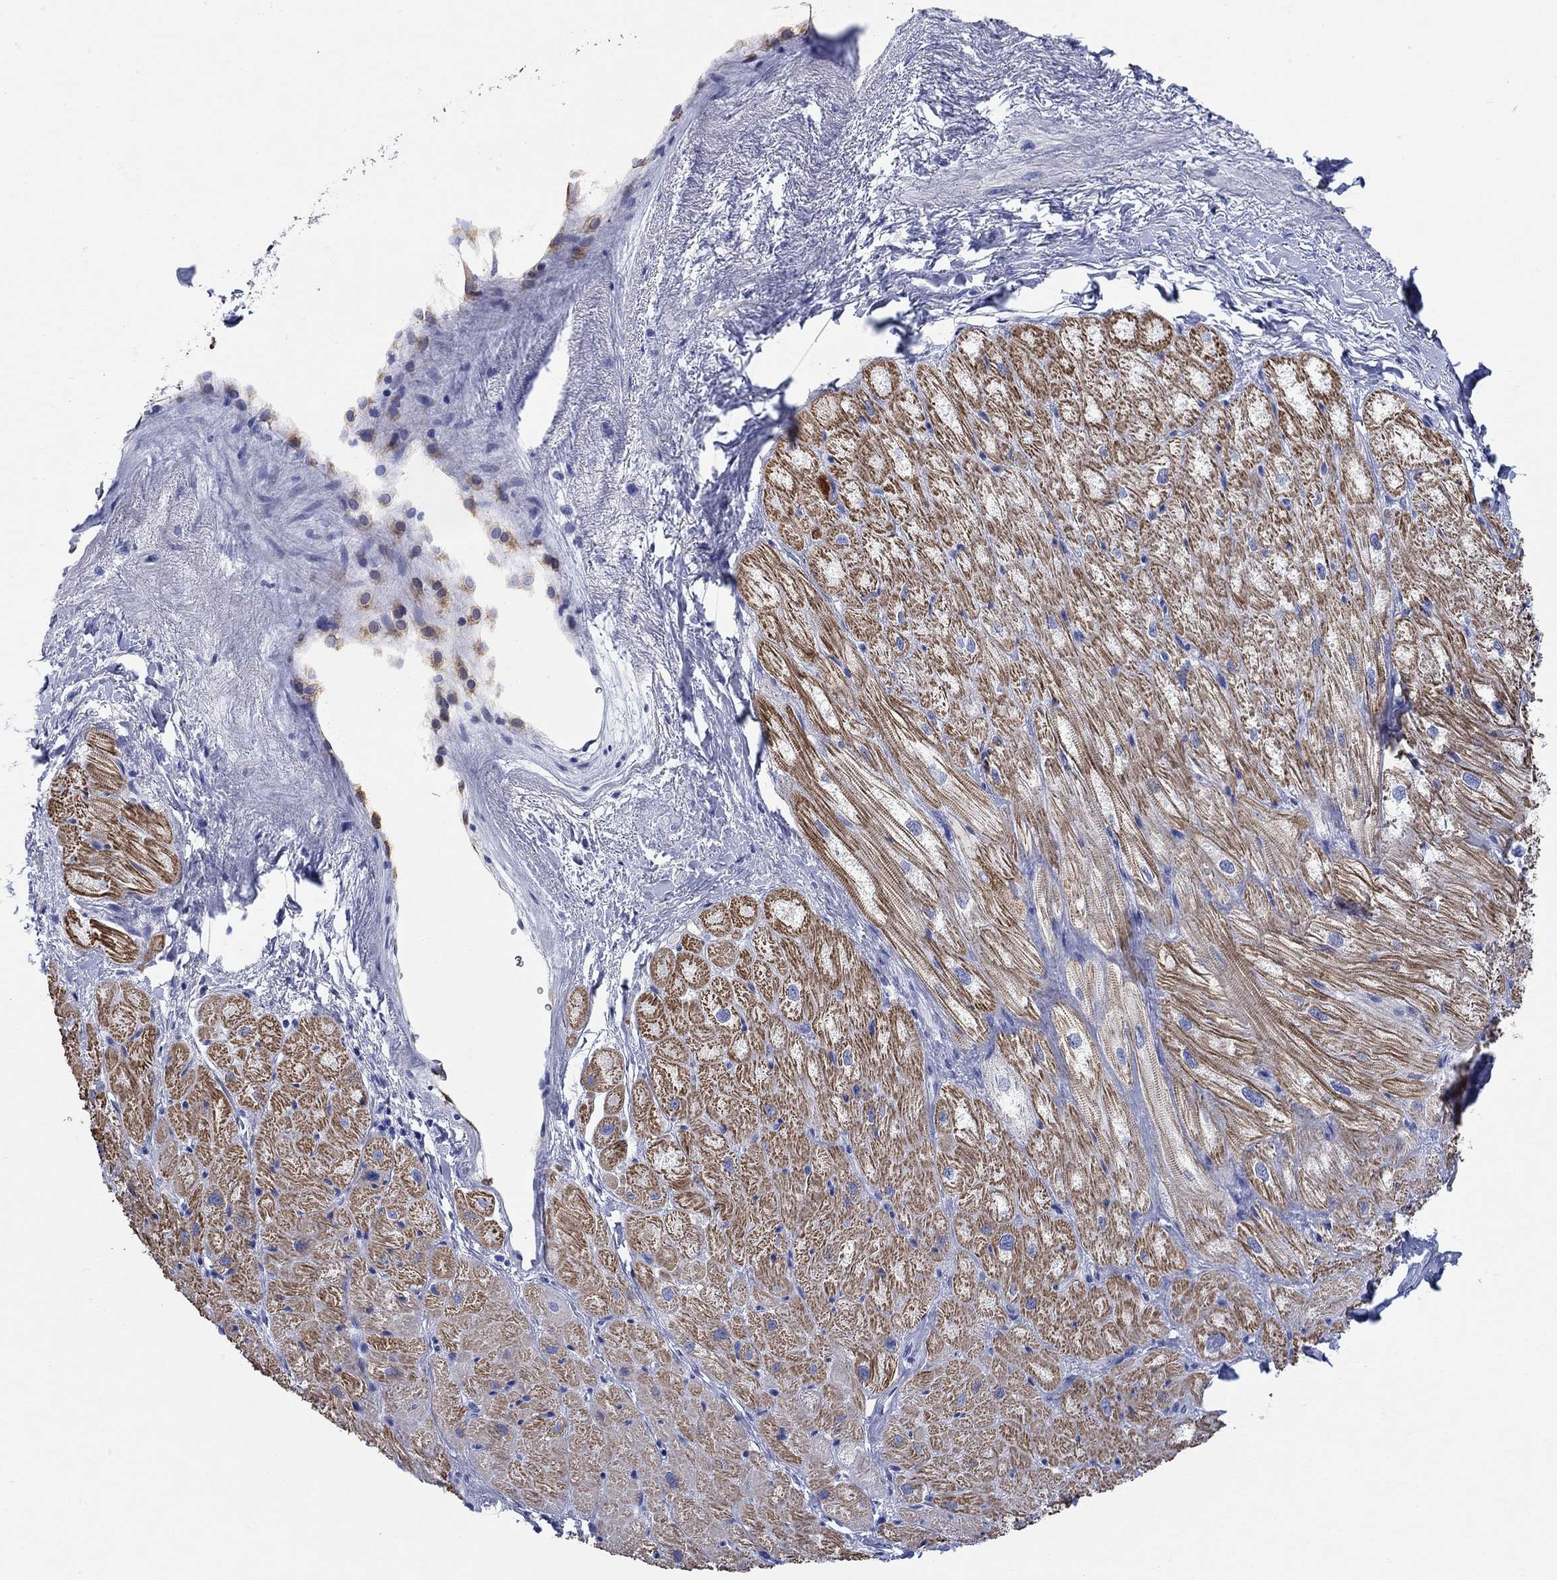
{"staining": {"intensity": "moderate", "quantity": "25%-75%", "location": "cytoplasmic/membranous"}, "tissue": "heart muscle", "cell_type": "Cardiomyocytes", "image_type": "normal", "snomed": [{"axis": "morphology", "description": "Normal tissue, NOS"}, {"axis": "topography", "description": "Heart"}], "caption": "This image reveals normal heart muscle stained with immunohistochemistry (IHC) to label a protein in brown. The cytoplasmic/membranous of cardiomyocytes show moderate positivity for the protein. Nuclei are counter-stained blue.", "gene": "P2RY6", "patient": {"sex": "male", "age": 57}}